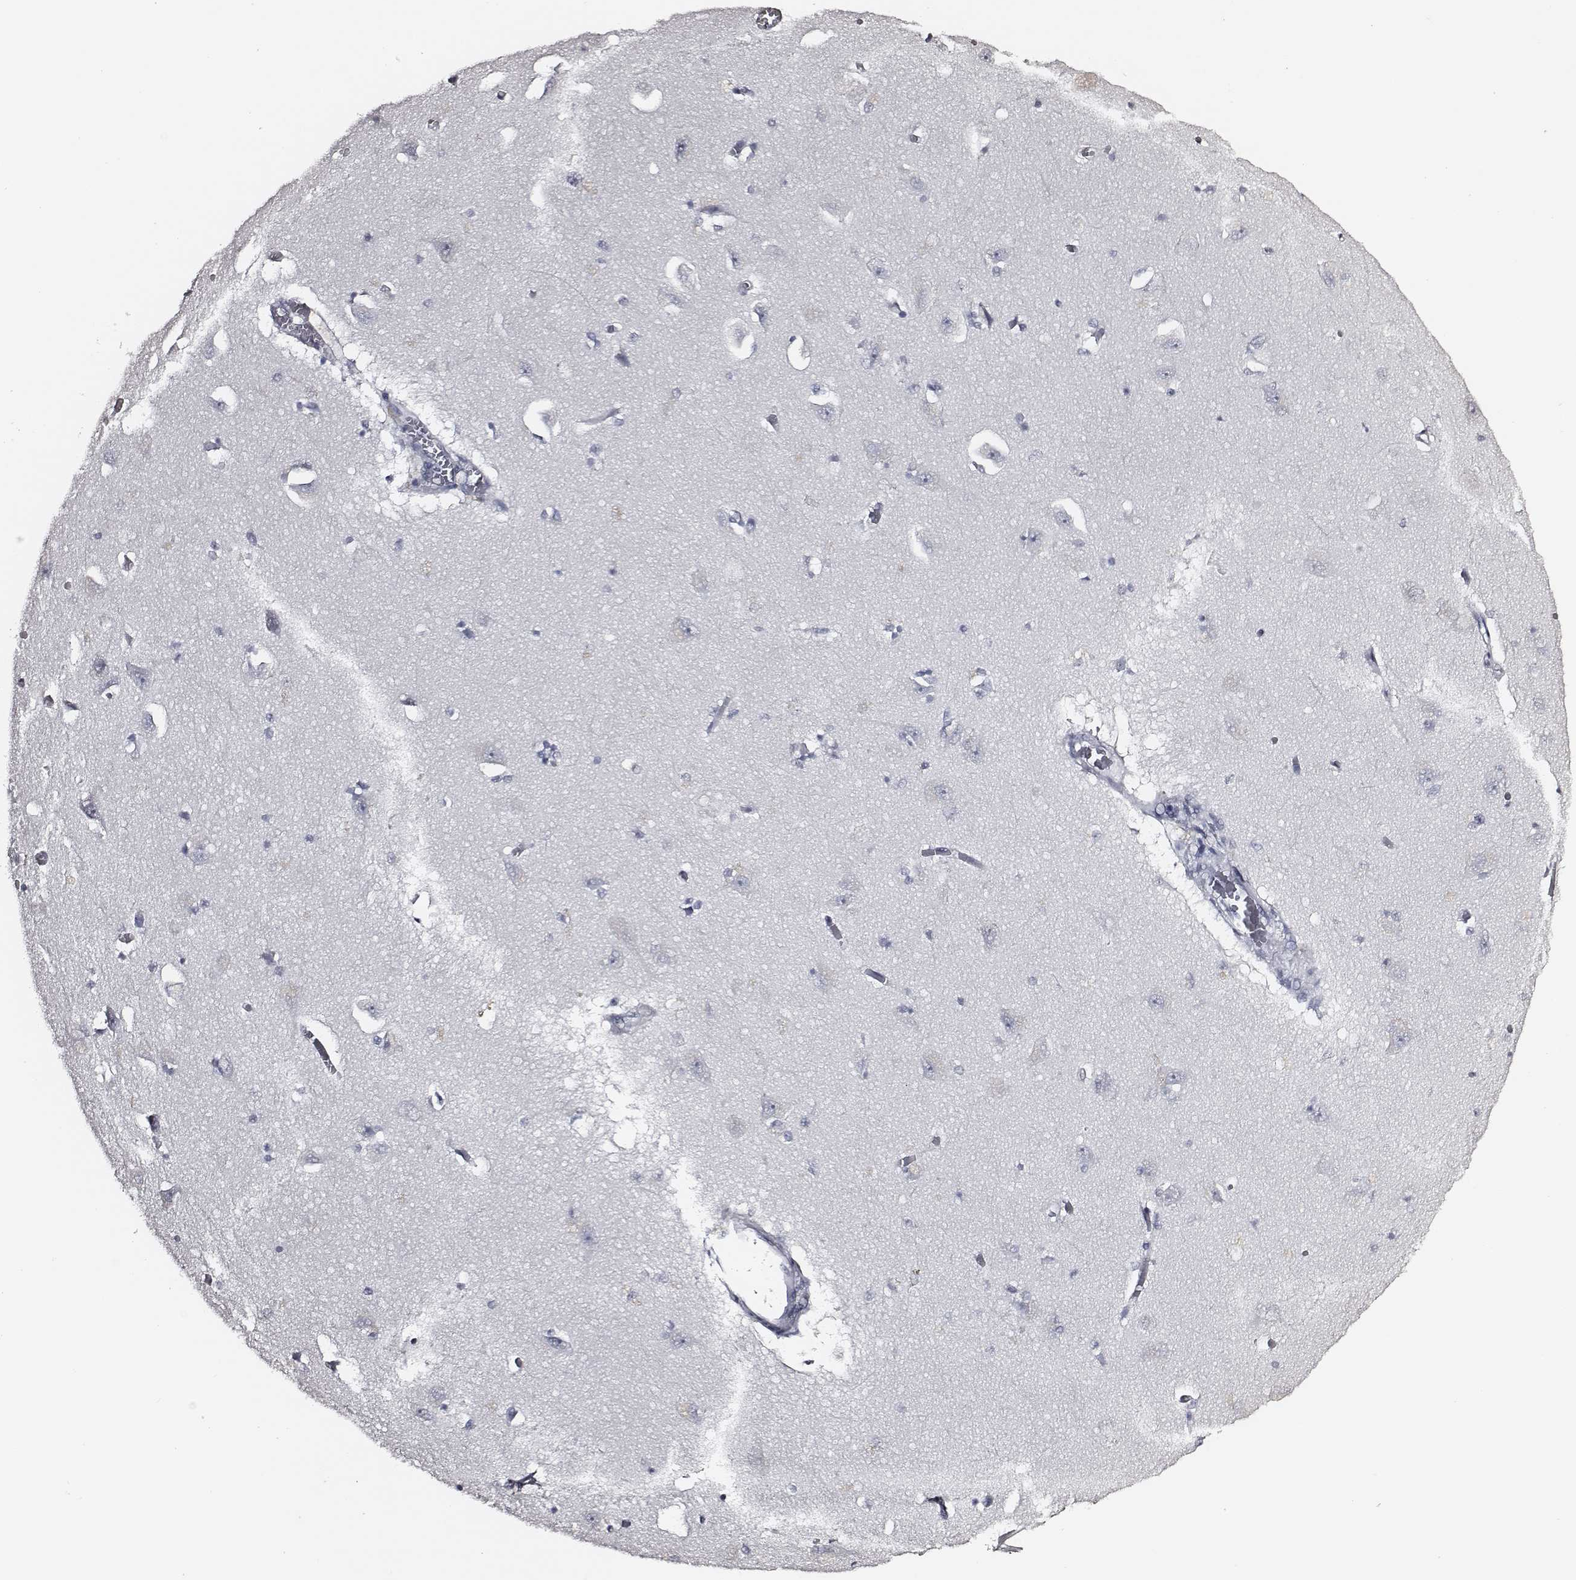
{"staining": {"intensity": "negative", "quantity": "none", "location": "none"}, "tissue": "caudate", "cell_type": "Glial cells", "image_type": "normal", "snomed": [{"axis": "morphology", "description": "Normal tissue, NOS"}, {"axis": "topography", "description": "Lateral ventricle wall"}, {"axis": "topography", "description": "Hippocampus"}], "caption": "DAB immunohistochemical staining of unremarkable caudate demonstrates no significant staining in glial cells.", "gene": "DPEP1", "patient": {"sex": "female", "age": 63}}